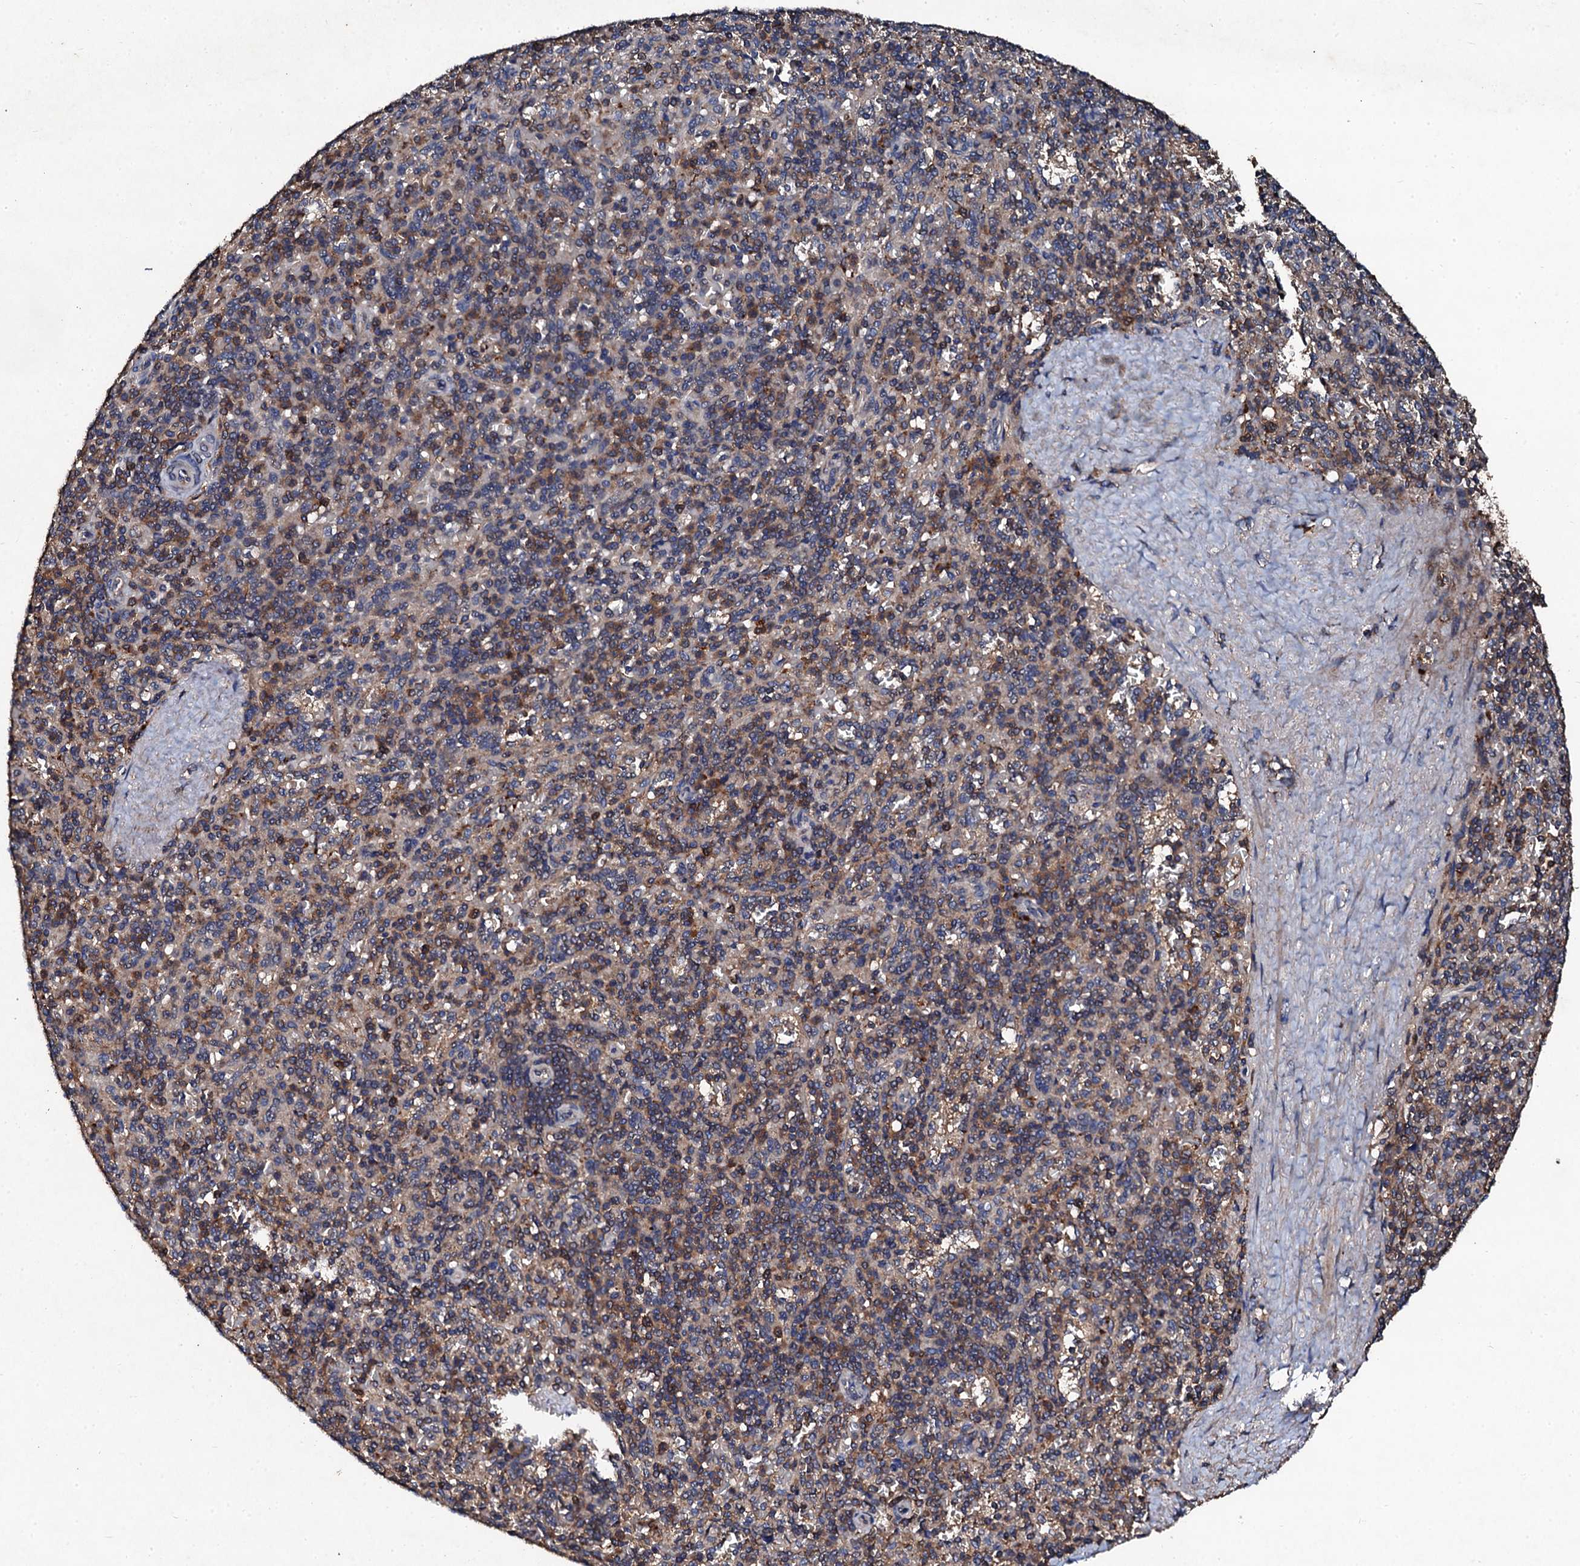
{"staining": {"intensity": "moderate", "quantity": "25%-75%", "location": "cytoplasmic/membranous"}, "tissue": "spleen", "cell_type": "Cells in red pulp", "image_type": "normal", "snomed": [{"axis": "morphology", "description": "Normal tissue, NOS"}, {"axis": "topography", "description": "Spleen"}], "caption": "An immunohistochemistry (IHC) photomicrograph of benign tissue is shown. Protein staining in brown shows moderate cytoplasmic/membranous positivity in spleen within cells in red pulp. (Brightfield microscopy of DAB IHC at high magnification).", "gene": "KERA", "patient": {"sex": "male", "age": 82}}